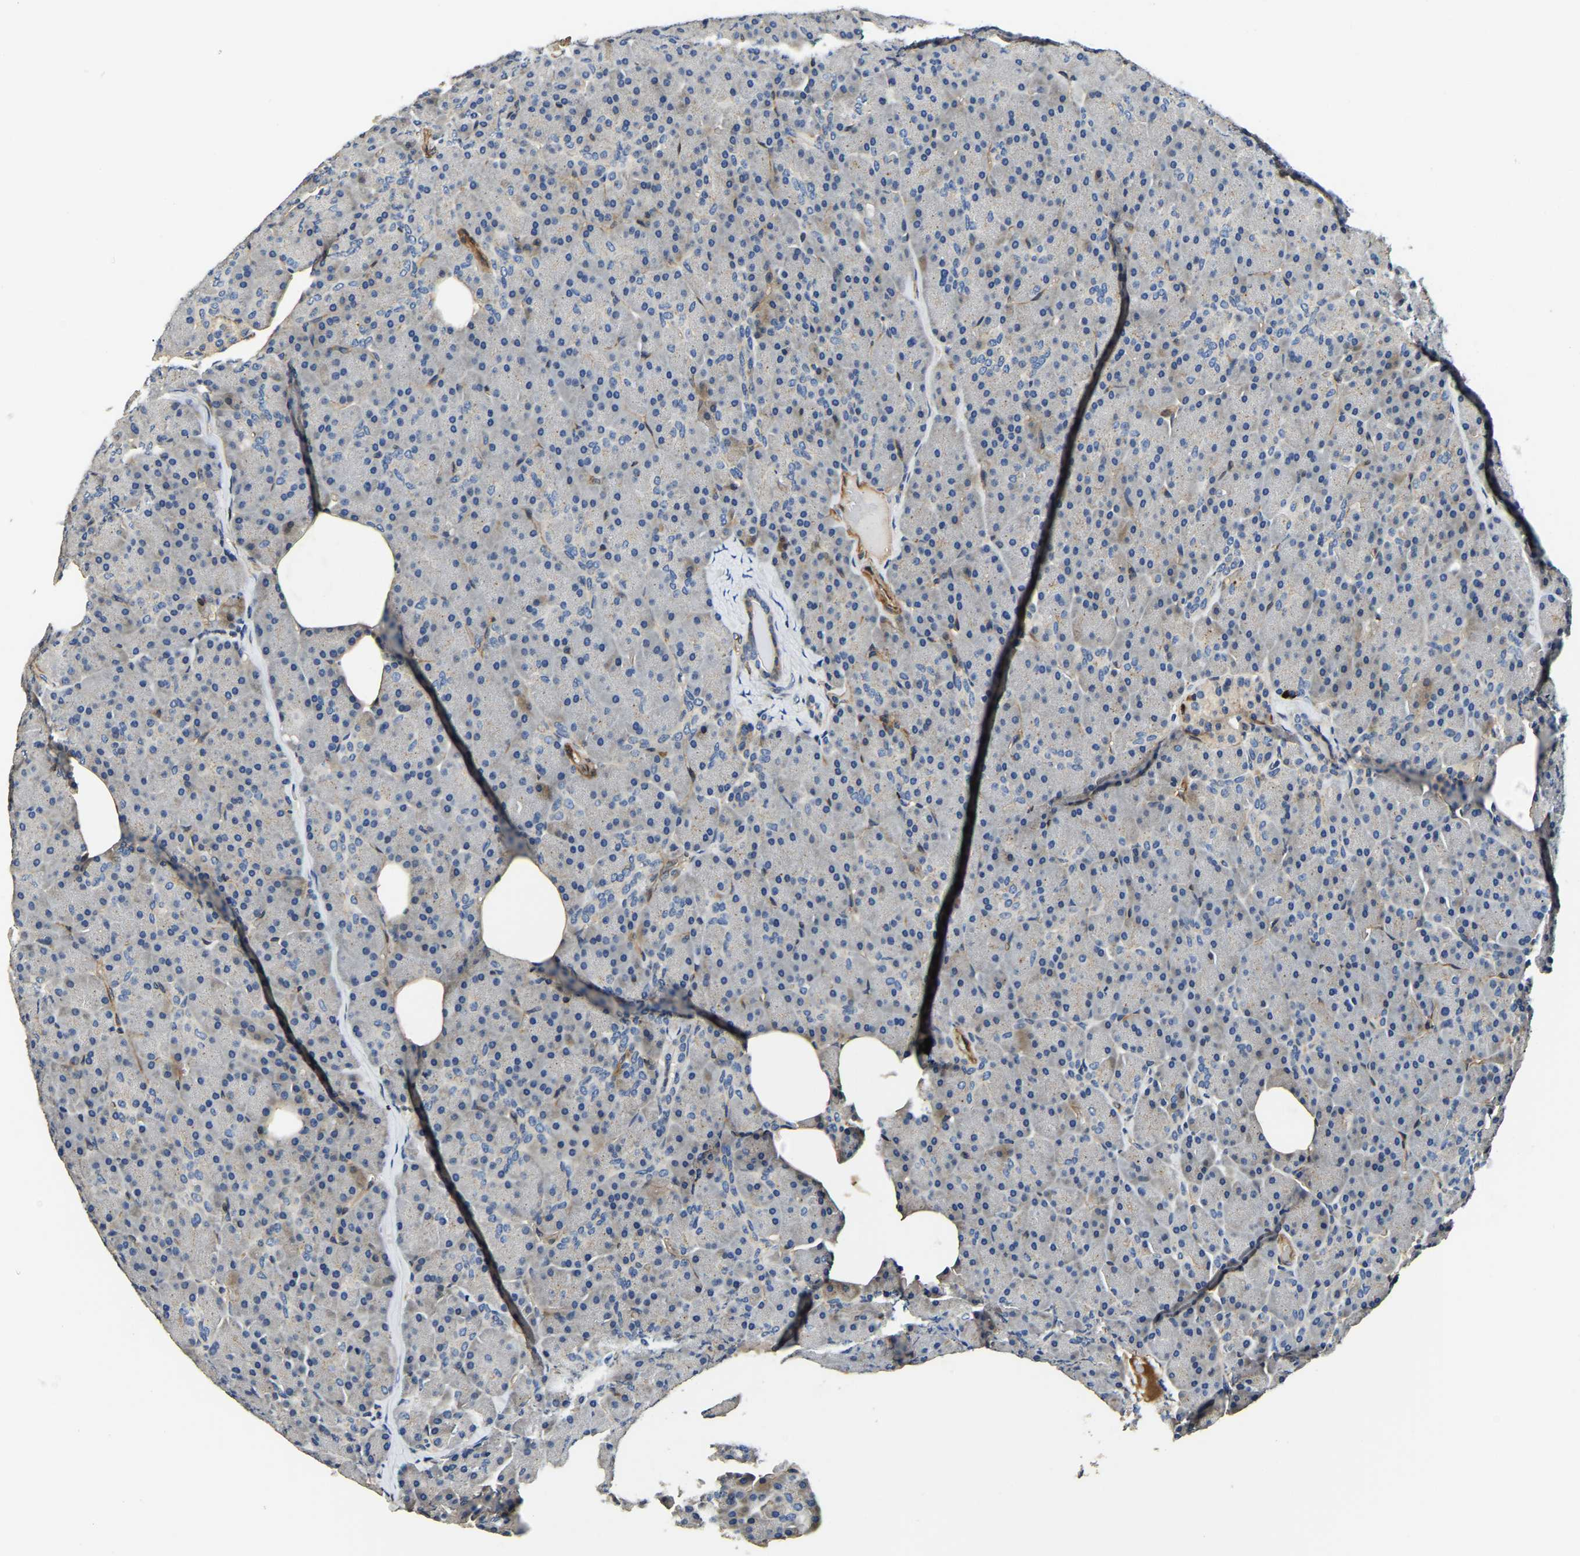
{"staining": {"intensity": "negative", "quantity": "none", "location": "none"}, "tissue": "pancreas", "cell_type": "Exocrine glandular cells", "image_type": "normal", "snomed": [{"axis": "morphology", "description": "Normal tissue, NOS"}, {"axis": "topography", "description": "Pancreas"}], "caption": "DAB immunohistochemical staining of benign pancreas displays no significant staining in exocrine glandular cells. The staining was performed using DAB to visualize the protein expression in brown, while the nuclei were stained in blue with hematoxylin (Magnification: 20x).", "gene": "RNF39", "patient": {"sex": "female", "age": 35}}